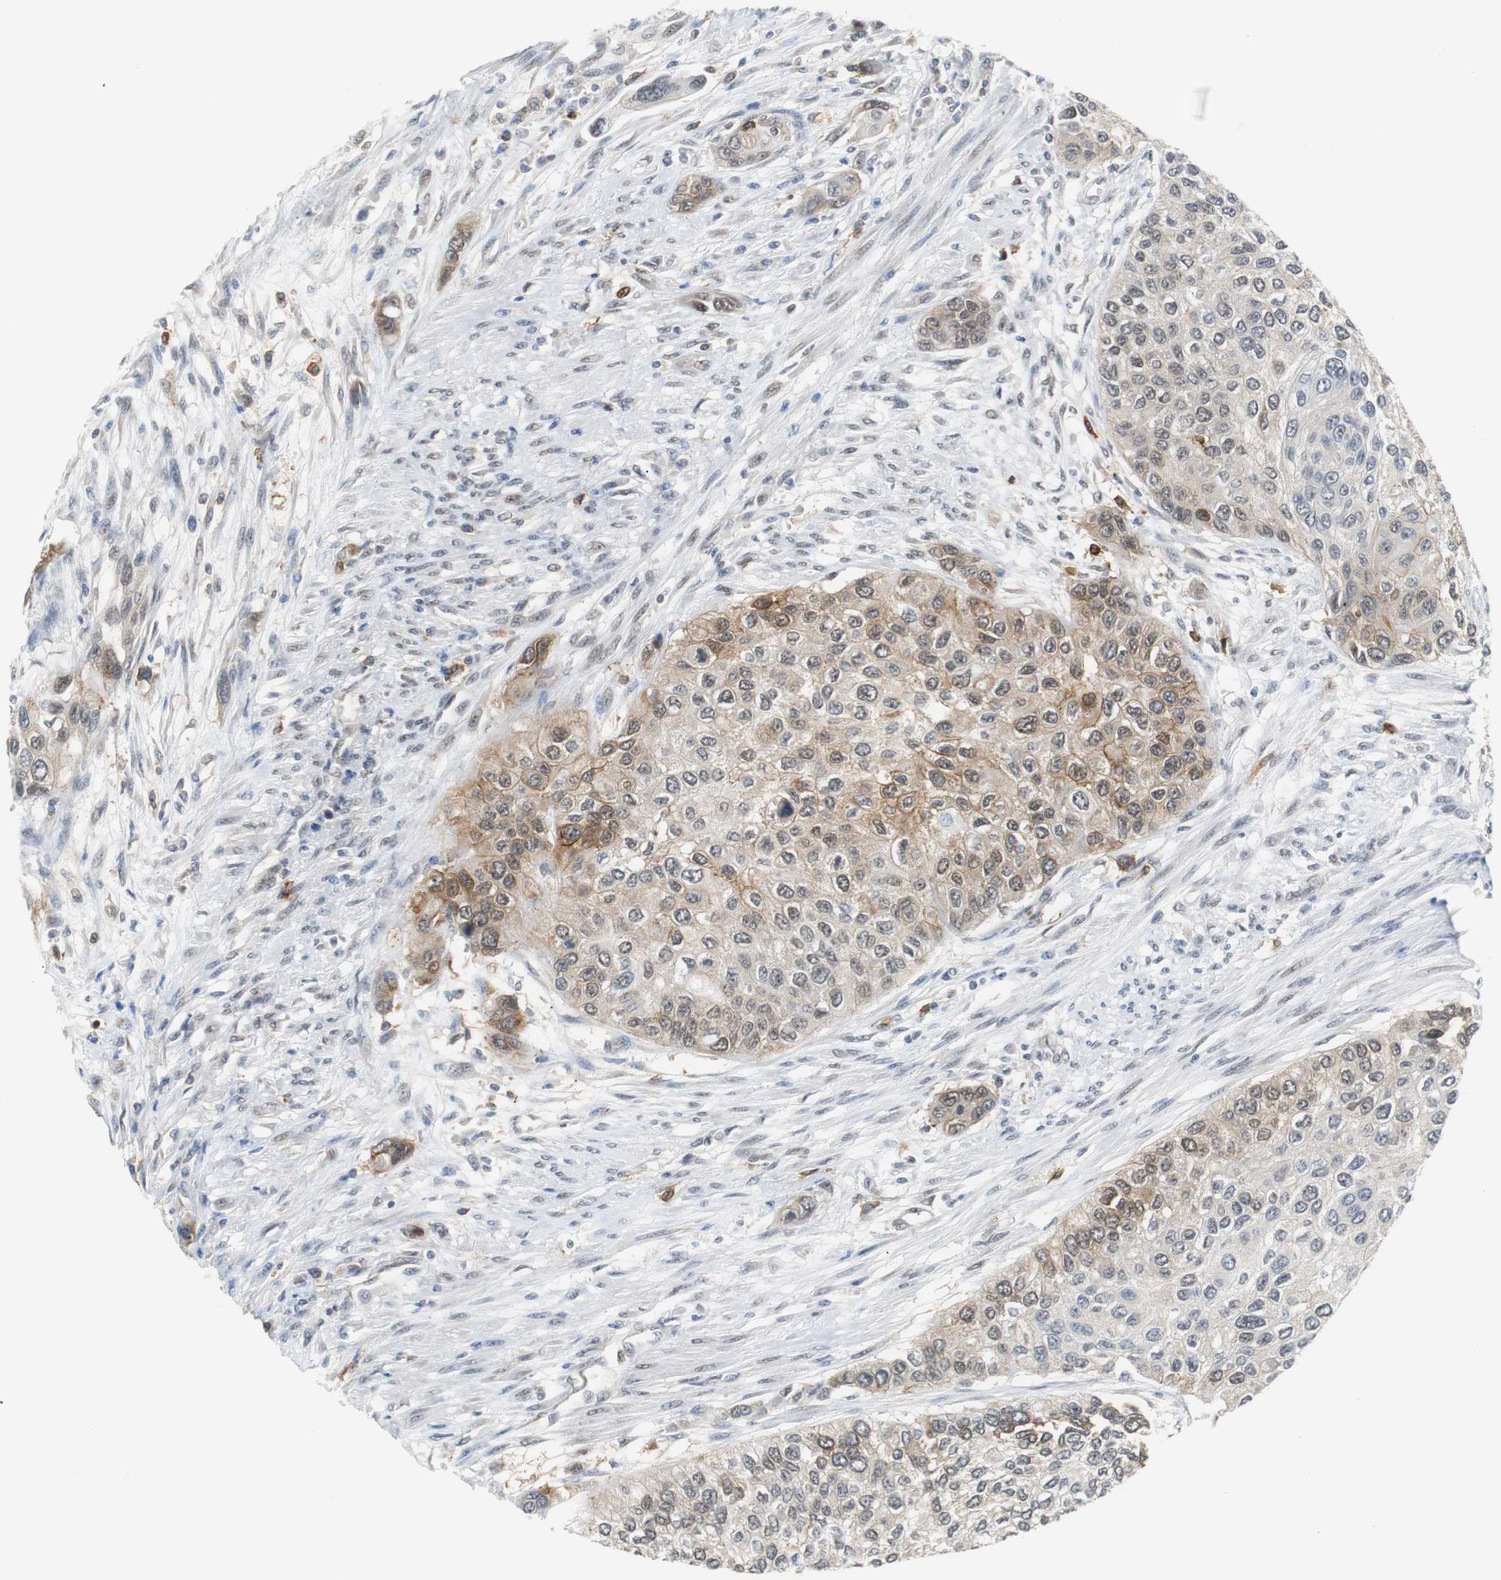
{"staining": {"intensity": "moderate", "quantity": "25%-75%", "location": "cytoplasmic/membranous,nuclear"}, "tissue": "urothelial cancer", "cell_type": "Tumor cells", "image_type": "cancer", "snomed": [{"axis": "morphology", "description": "Urothelial carcinoma, High grade"}, {"axis": "topography", "description": "Urinary bladder"}], "caption": "Urothelial cancer tissue demonstrates moderate cytoplasmic/membranous and nuclear positivity in approximately 25%-75% of tumor cells", "gene": "SIRT1", "patient": {"sex": "female", "age": 56}}